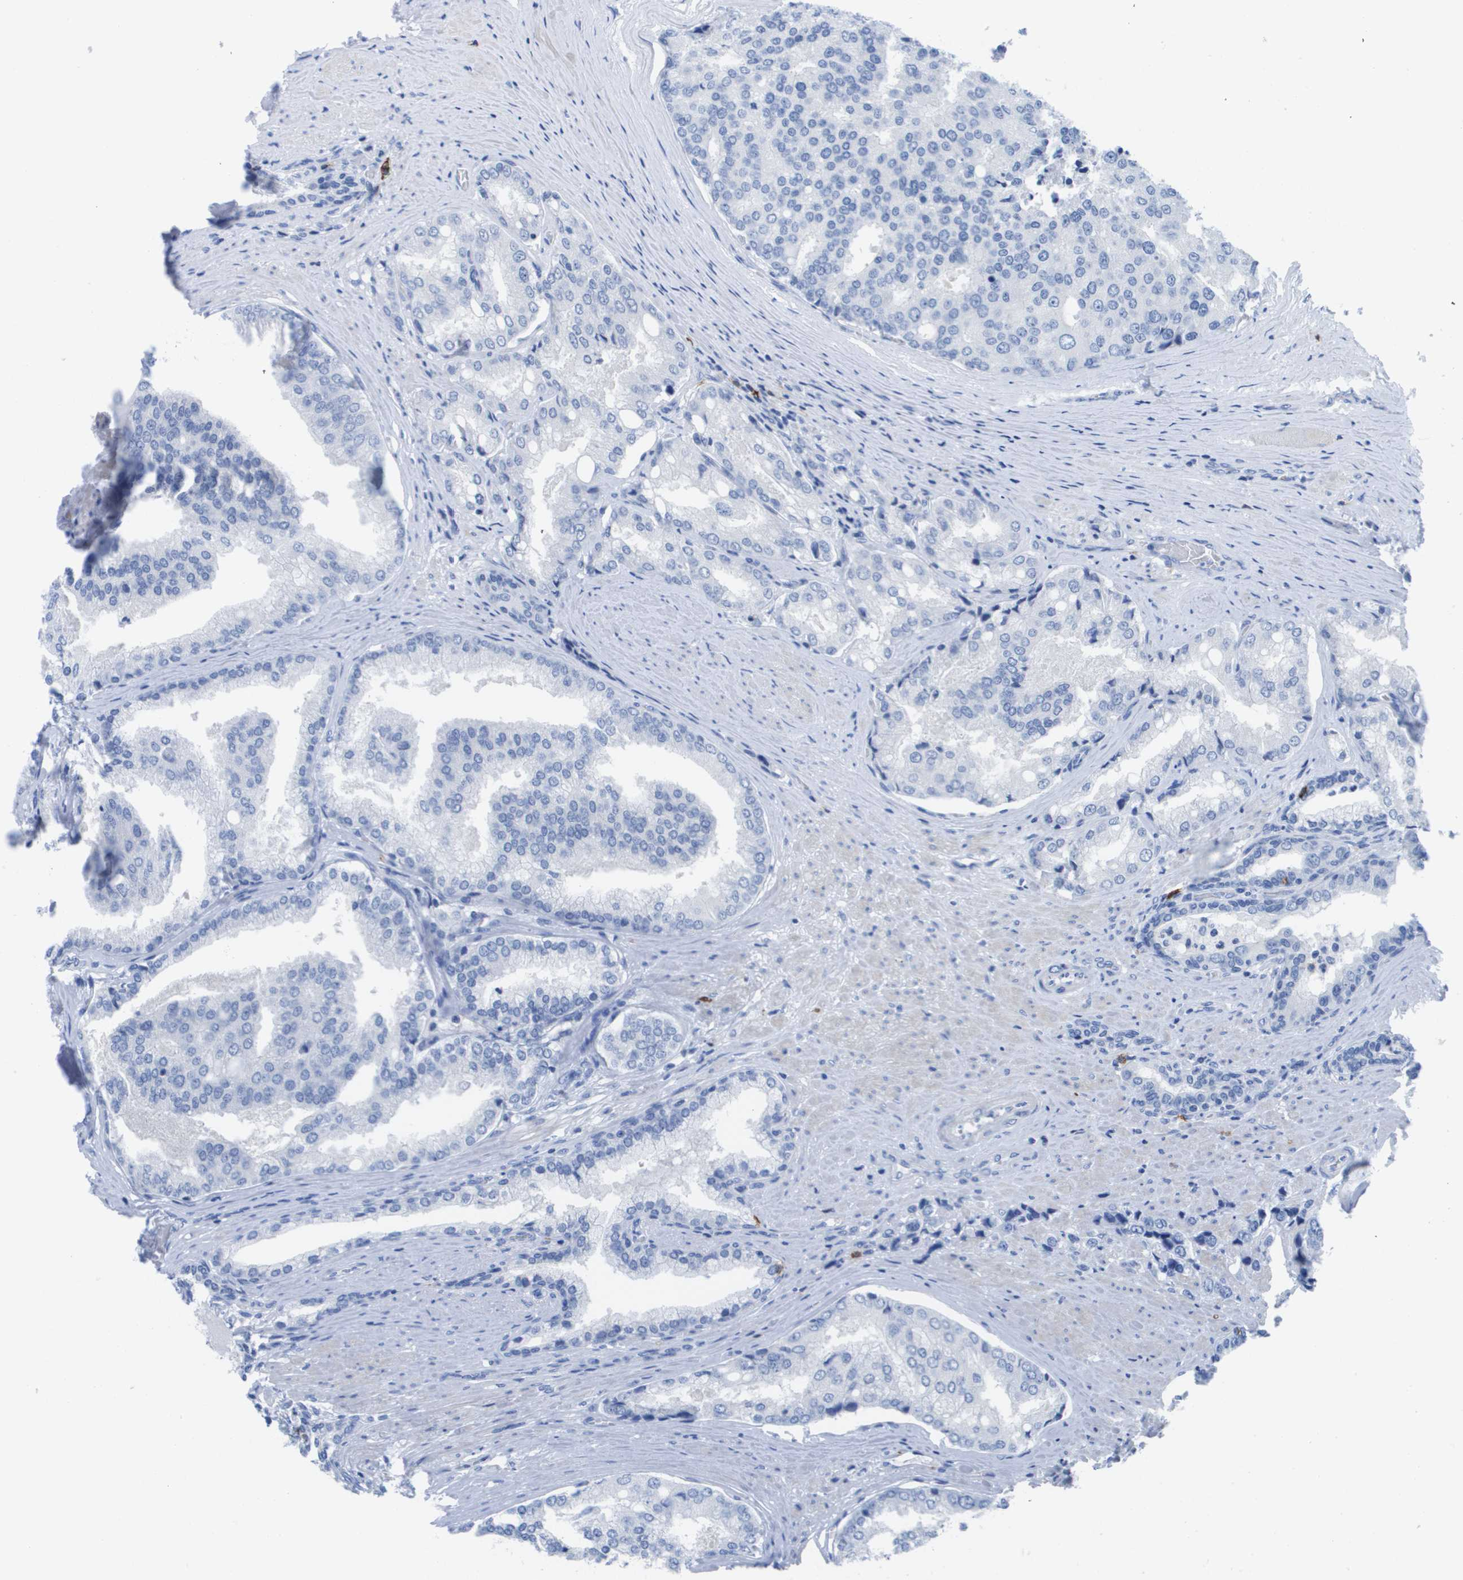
{"staining": {"intensity": "negative", "quantity": "none", "location": "none"}, "tissue": "prostate cancer", "cell_type": "Tumor cells", "image_type": "cancer", "snomed": [{"axis": "morphology", "description": "Adenocarcinoma, High grade"}, {"axis": "topography", "description": "Prostate"}], "caption": "High power microscopy image of an immunohistochemistry photomicrograph of prostate adenocarcinoma (high-grade), revealing no significant positivity in tumor cells.", "gene": "MS4A1", "patient": {"sex": "male", "age": 50}}